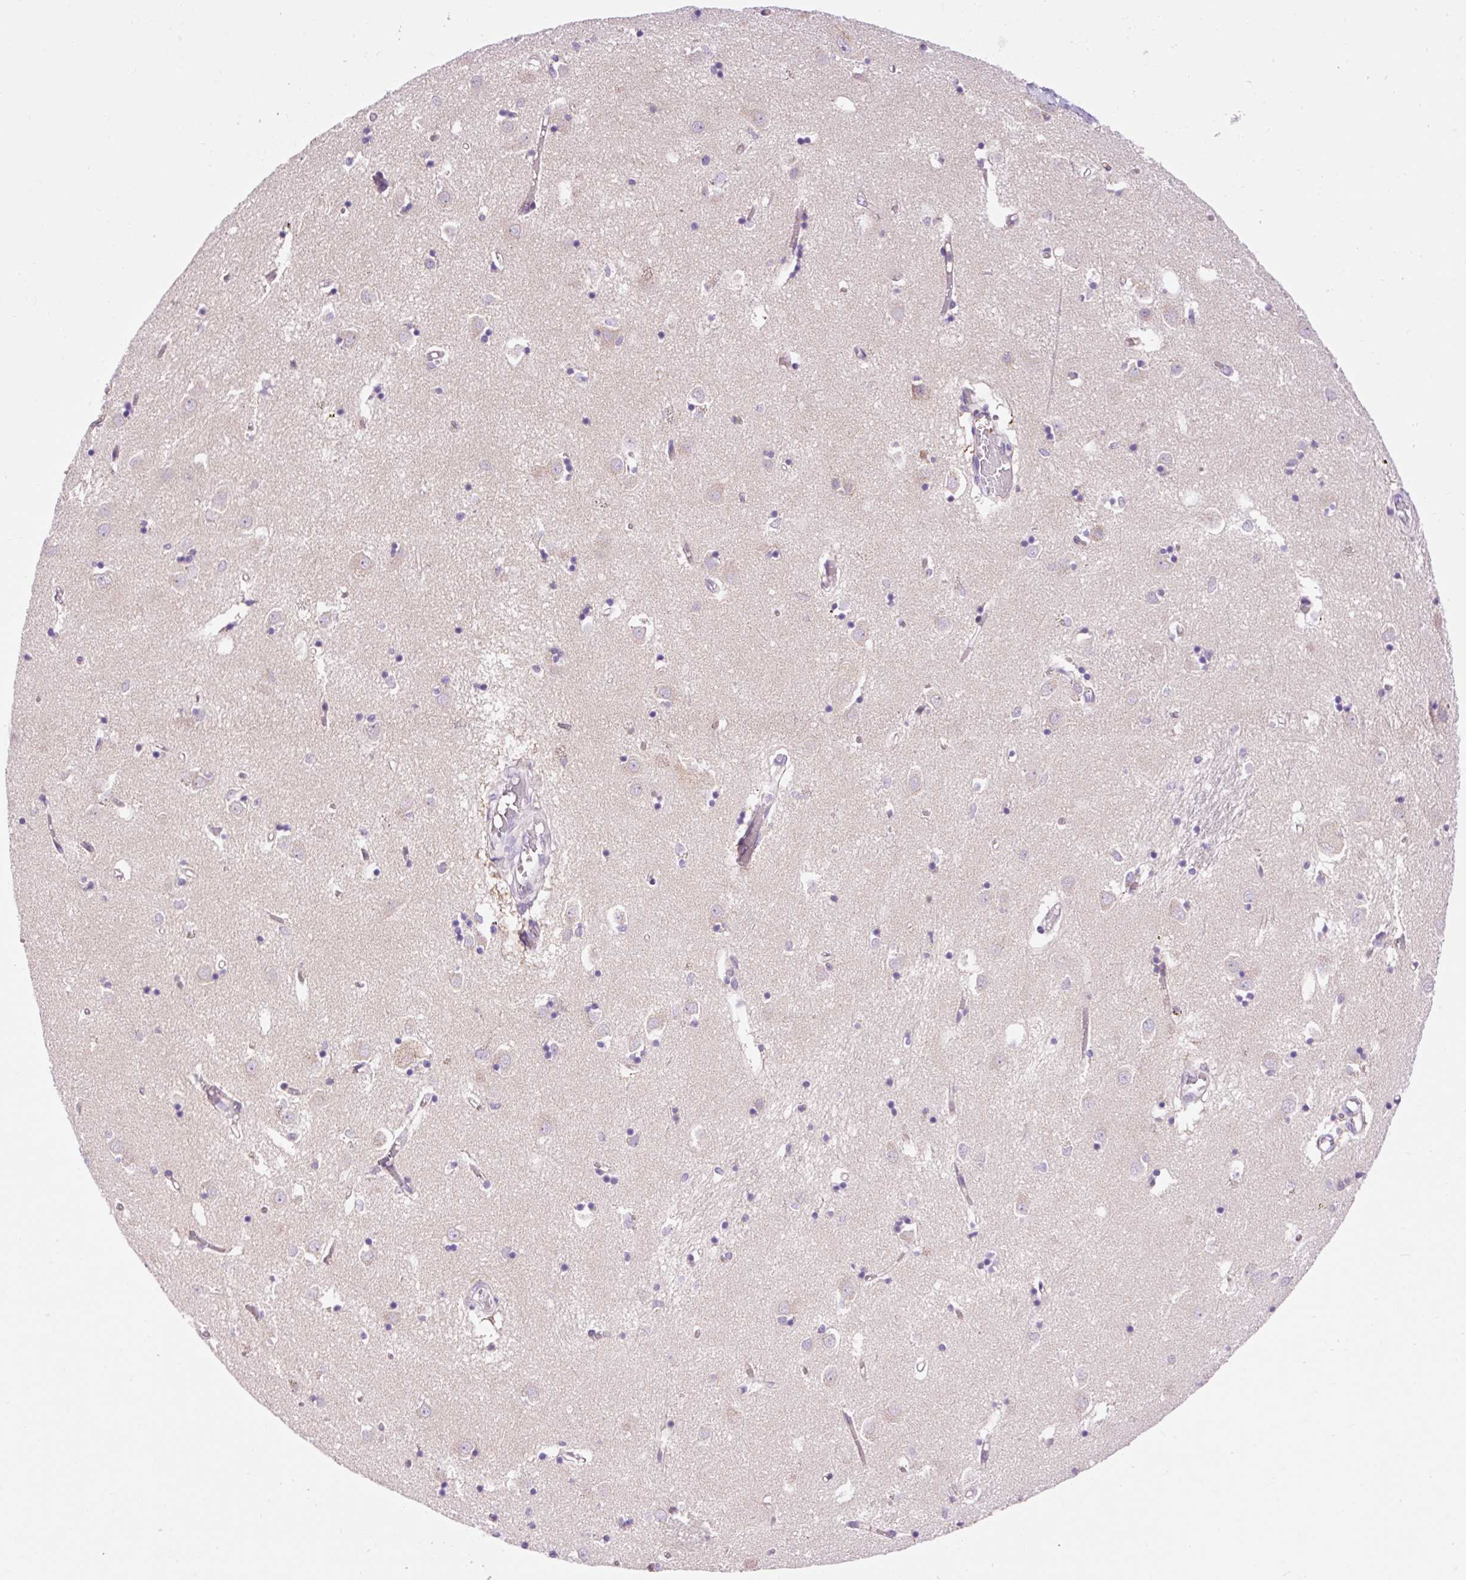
{"staining": {"intensity": "negative", "quantity": "none", "location": "none"}, "tissue": "caudate", "cell_type": "Glial cells", "image_type": "normal", "snomed": [{"axis": "morphology", "description": "Normal tissue, NOS"}, {"axis": "topography", "description": "Lateral ventricle wall"}], "caption": "An immunohistochemistry histopathology image of normal caudate is shown. There is no staining in glial cells of caudate. (Stains: DAB immunohistochemistry with hematoxylin counter stain, Microscopy: brightfield microscopy at high magnification).", "gene": "IMMT", "patient": {"sex": "male", "age": 70}}